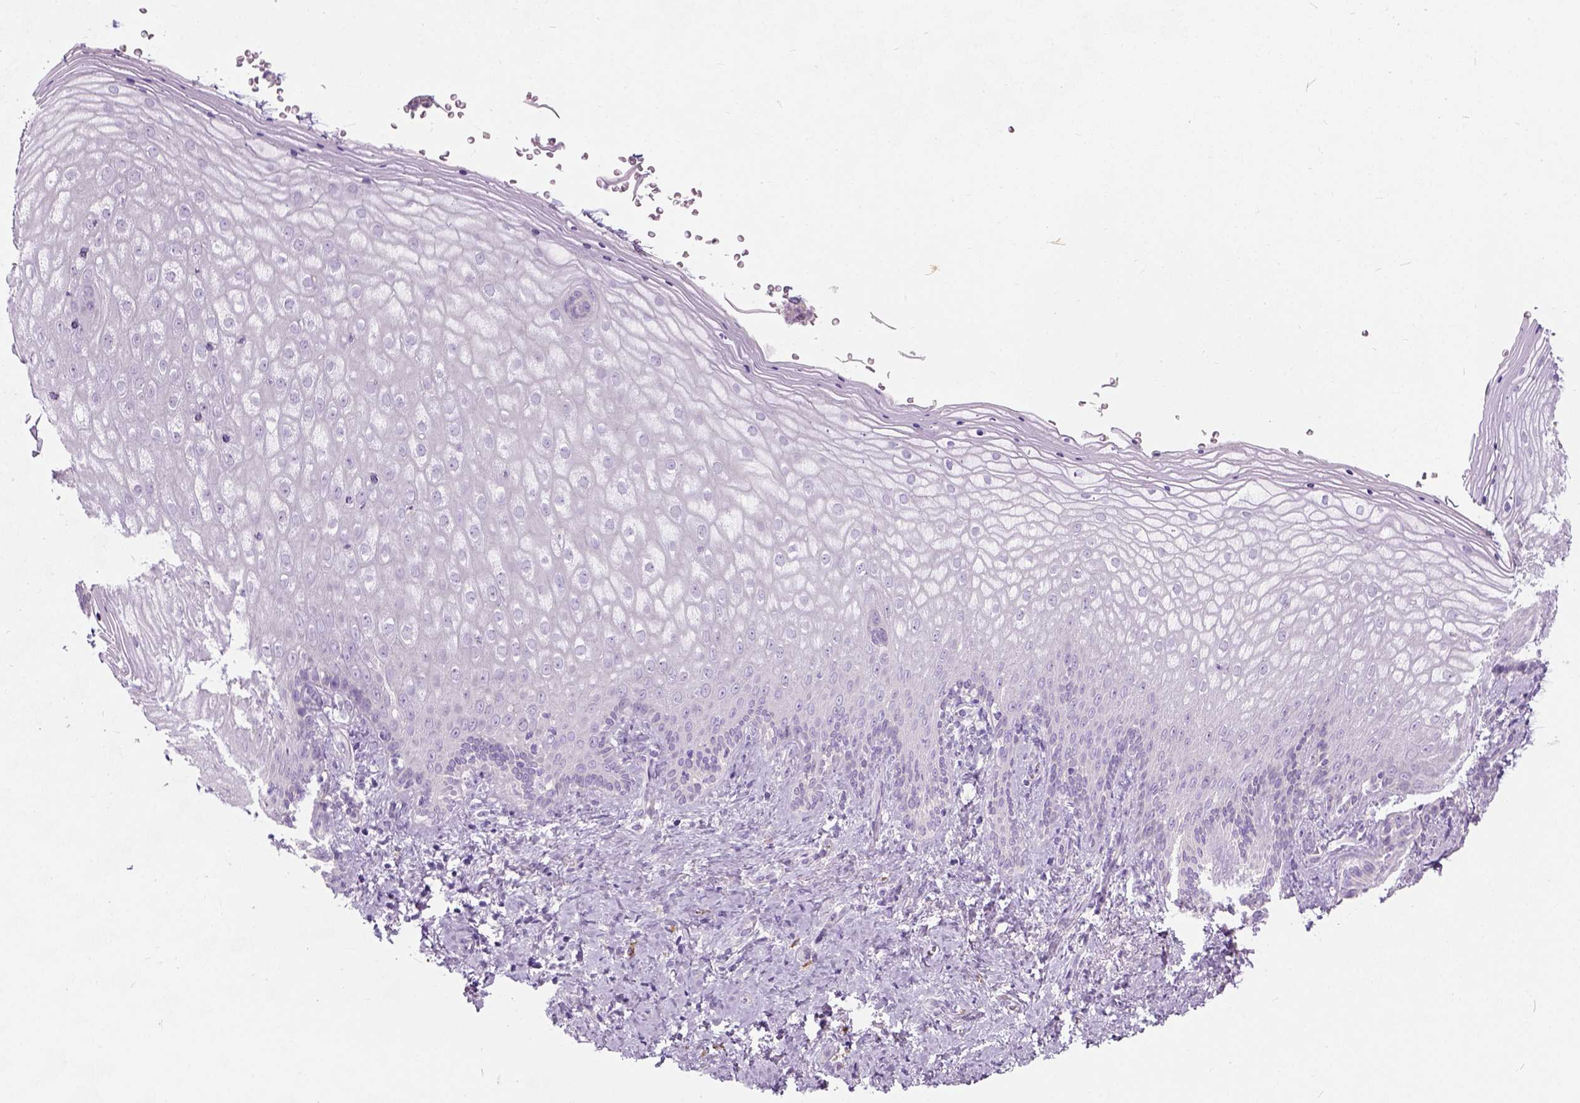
{"staining": {"intensity": "negative", "quantity": "none", "location": "none"}, "tissue": "vagina", "cell_type": "Squamous epithelial cells", "image_type": "normal", "snomed": [{"axis": "morphology", "description": "Normal tissue, NOS"}, {"axis": "topography", "description": "Vagina"}], "caption": "Immunohistochemistry (IHC) of benign human vagina demonstrates no expression in squamous epithelial cells. The staining is performed using DAB brown chromogen with nuclei counter-stained in using hematoxylin.", "gene": "TRIM72", "patient": {"sex": "female", "age": 42}}